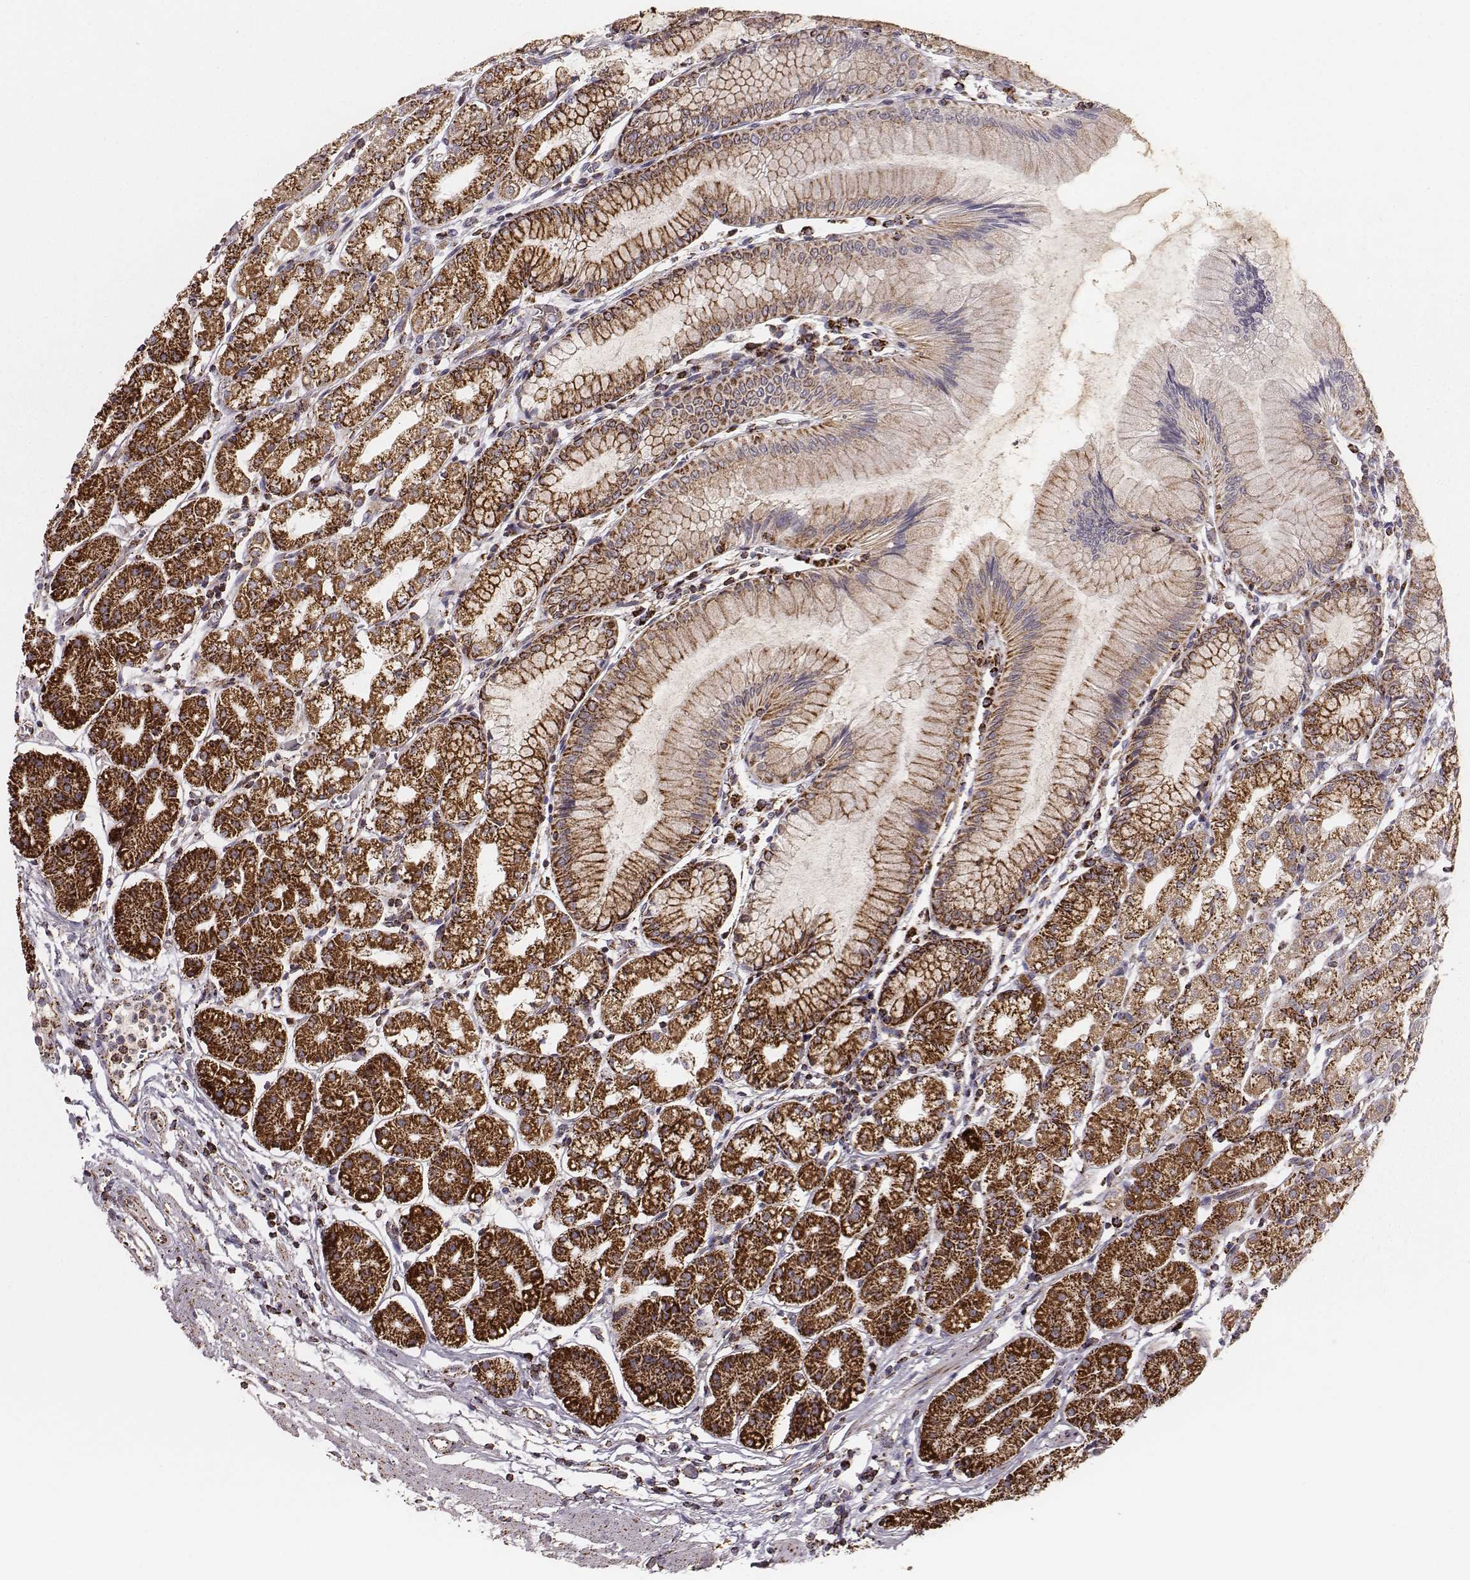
{"staining": {"intensity": "strong", "quantity": ">75%", "location": "cytoplasmic/membranous"}, "tissue": "stomach", "cell_type": "Glandular cells", "image_type": "normal", "snomed": [{"axis": "morphology", "description": "Normal tissue, NOS"}, {"axis": "topography", "description": "Skeletal muscle"}, {"axis": "topography", "description": "Stomach"}], "caption": "Stomach stained with DAB (3,3'-diaminobenzidine) immunohistochemistry (IHC) shows high levels of strong cytoplasmic/membranous positivity in about >75% of glandular cells.", "gene": "TUFM", "patient": {"sex": "female", "age": 57}}